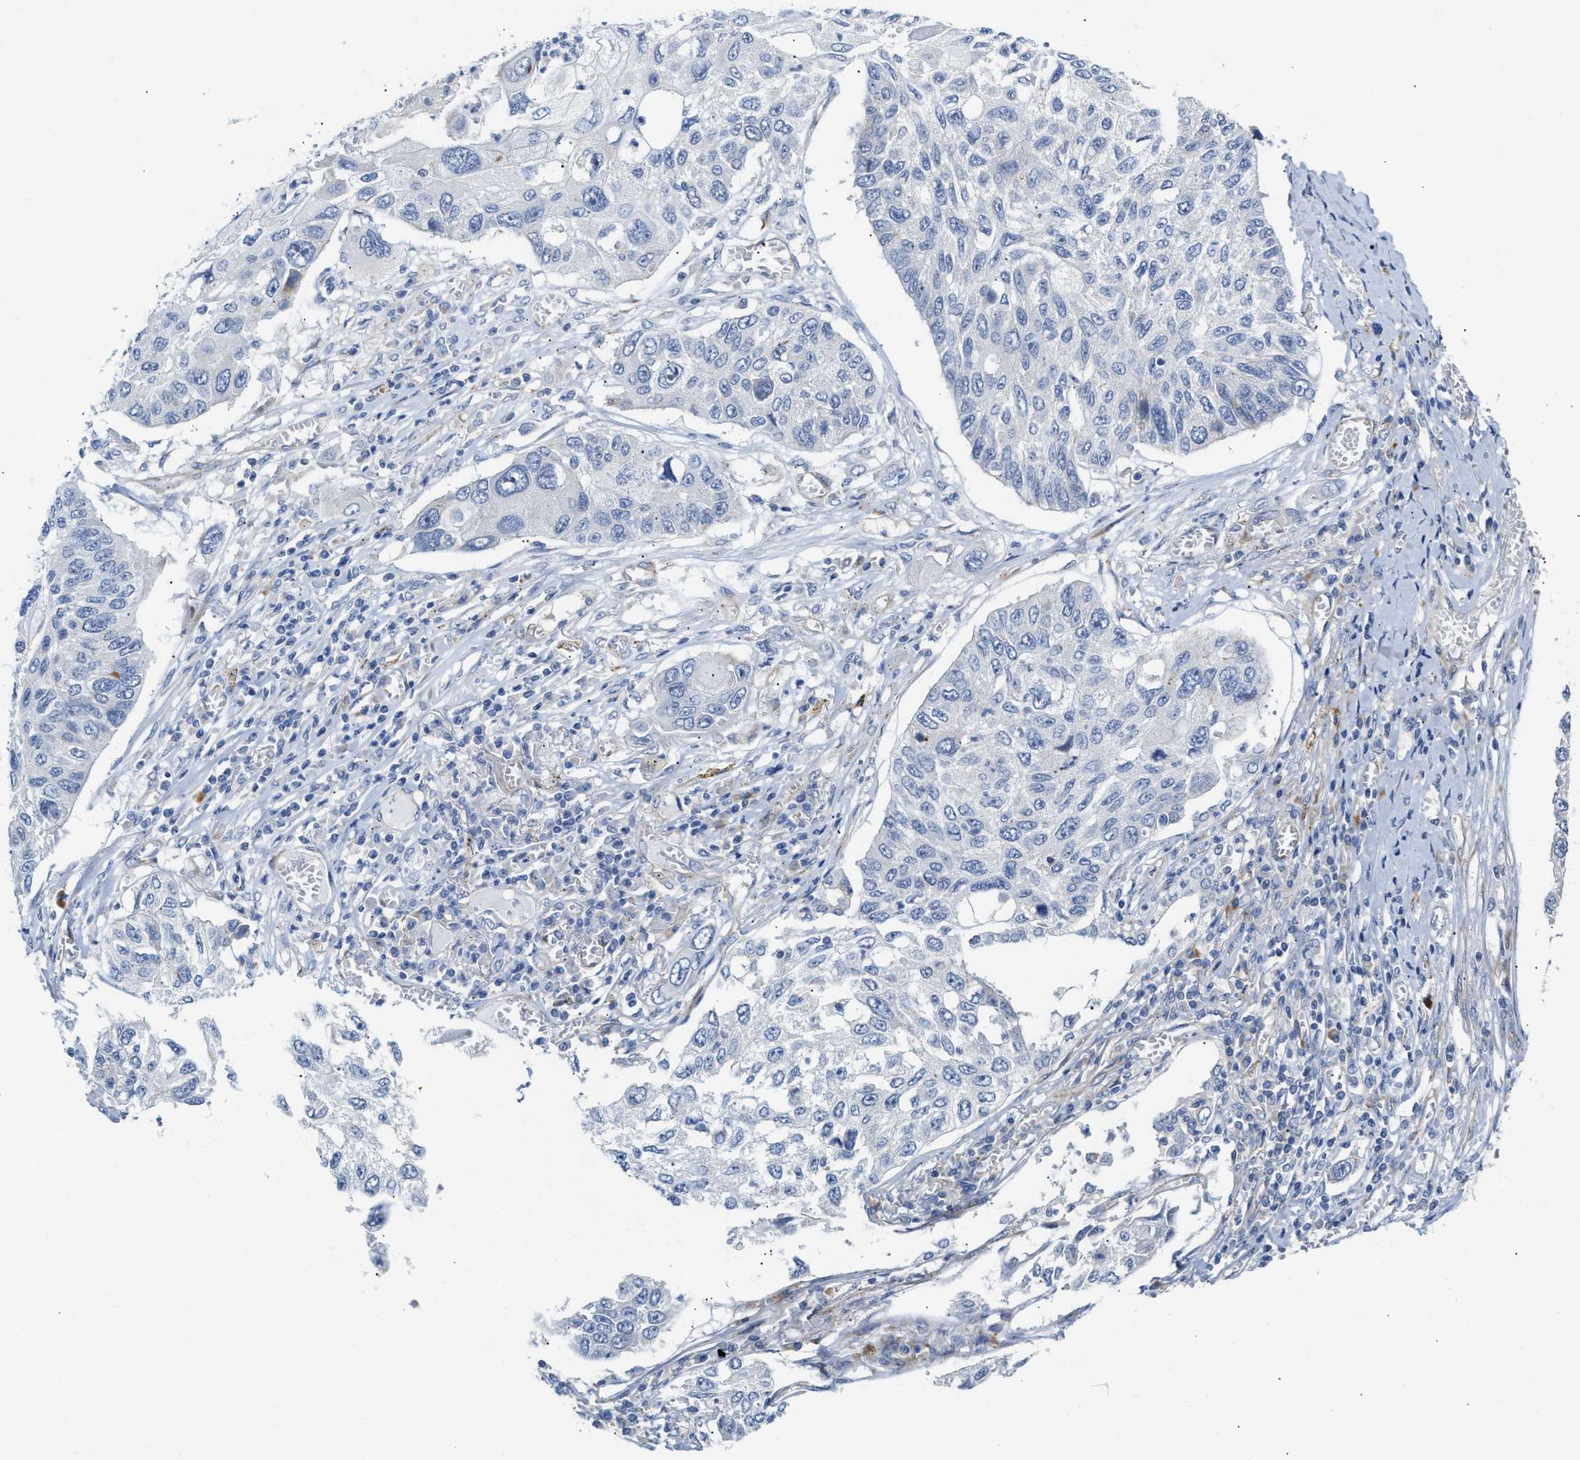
{"staining": {"intensity": "negative", "quantity": "none", "location": "none"}, "tissue": "lung cancer", "cell_type": "Tumor cells", "image_type": "cancer", "snomed": [{"axis": "morphology", "description": "Squamous cell carcinoma, NOS"}, {"axis": "topography", "description": "Lung"}], "caption": "The photomicrograph shows no staining of tumor cells in lung cancer.", "gene": "FHL1", "patient": {"sex": "male", "age": 71}}